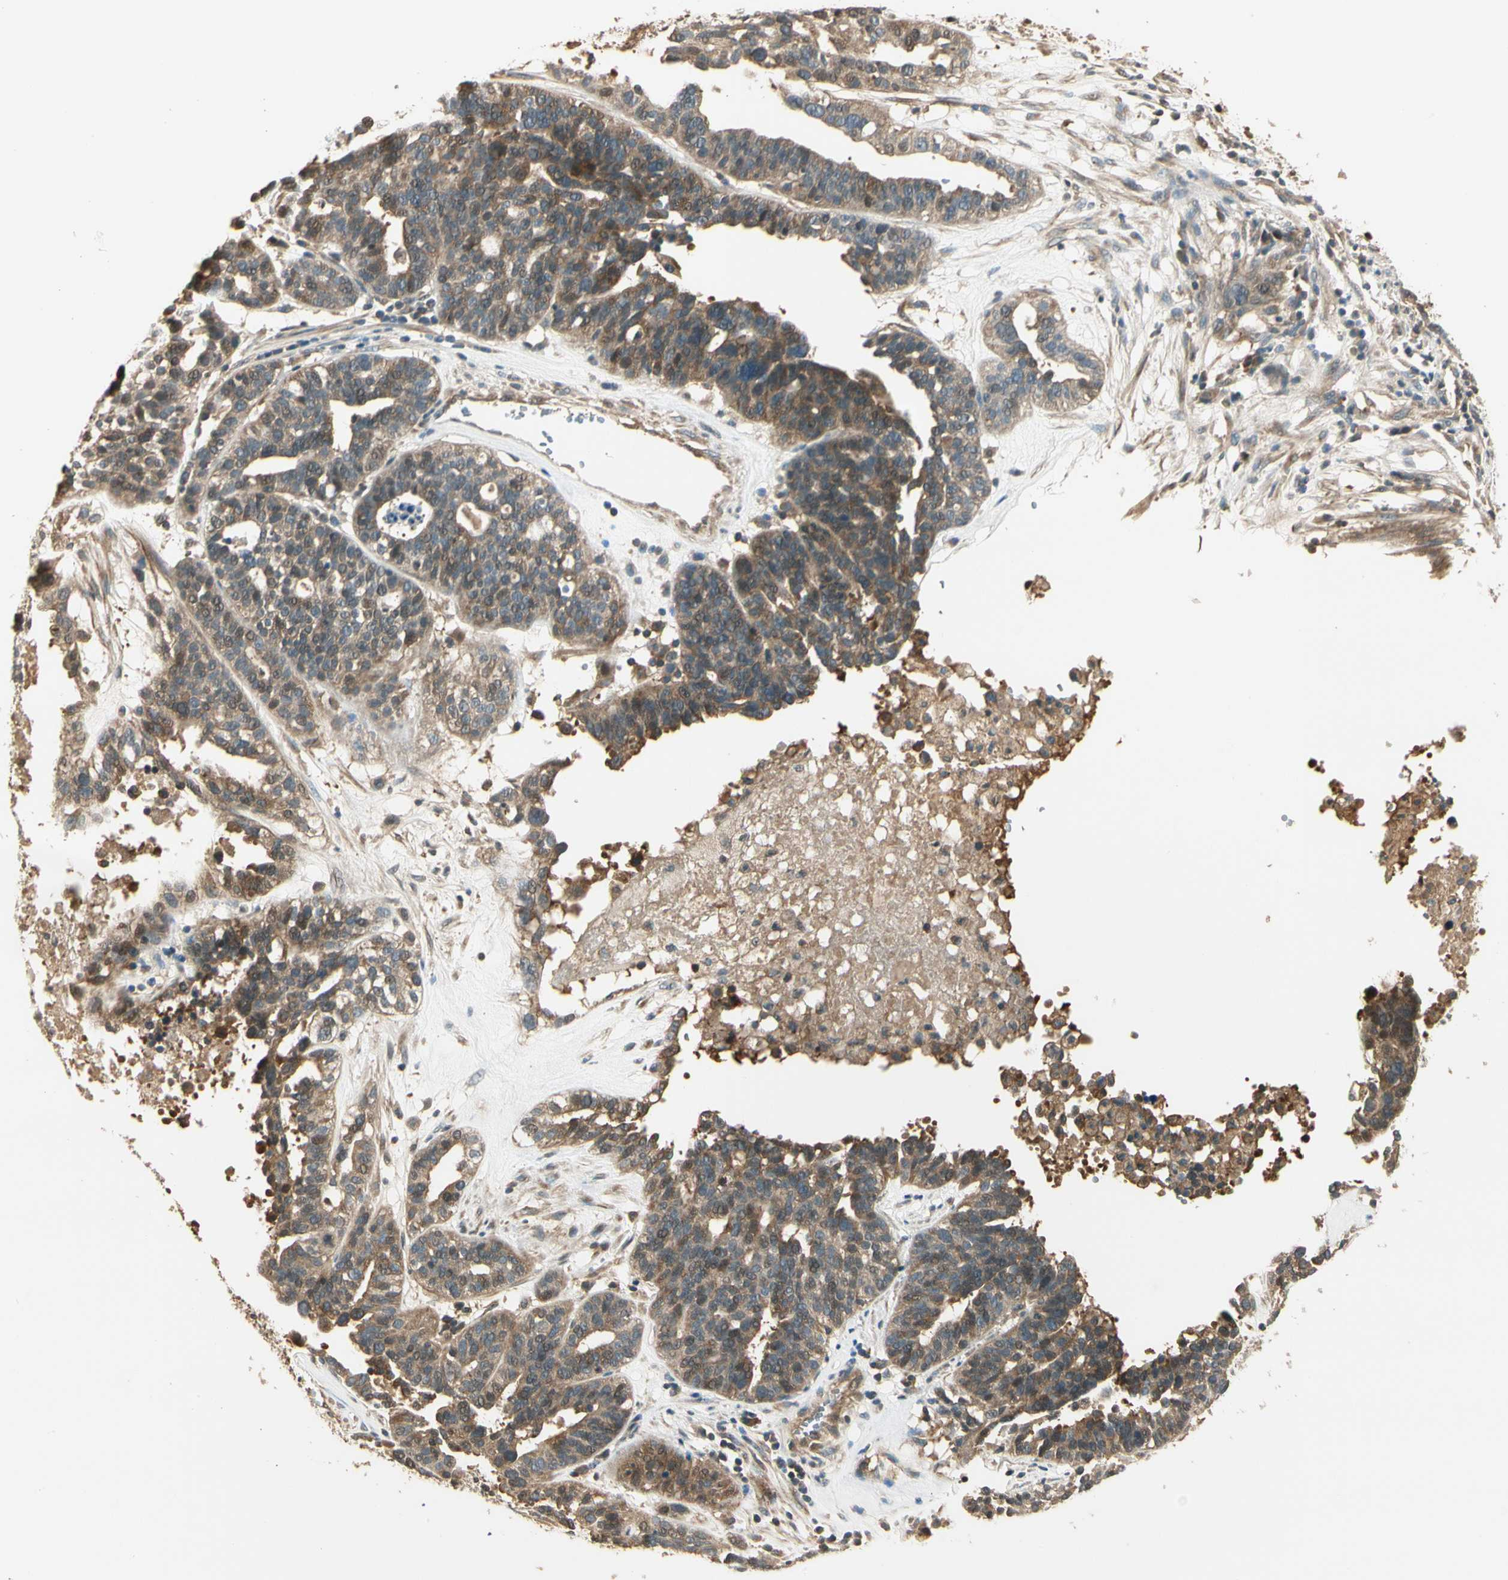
{"staining": {"intensity": "moderate", "quantity": "25%-75%", "location": "cytoplasmic/membranous"}, "tissue": "ovarian cancer", "cell_type": "Tumor cells", "image_type": "cancer", "snomed": [{"axis": "morphology", "description": "Cystadenocarcinoma, serous, NOS"}, {"axis": "topography", "description": "Ovary"}], "caption": "Ovarian cancer stained with a brown dye reveals moderate cytoplasmic/membranous positive expression in approximately 25%-75% of tumor cells.", "gene": "PFDN5", "patient": {"sex": "female", "age": 59}}